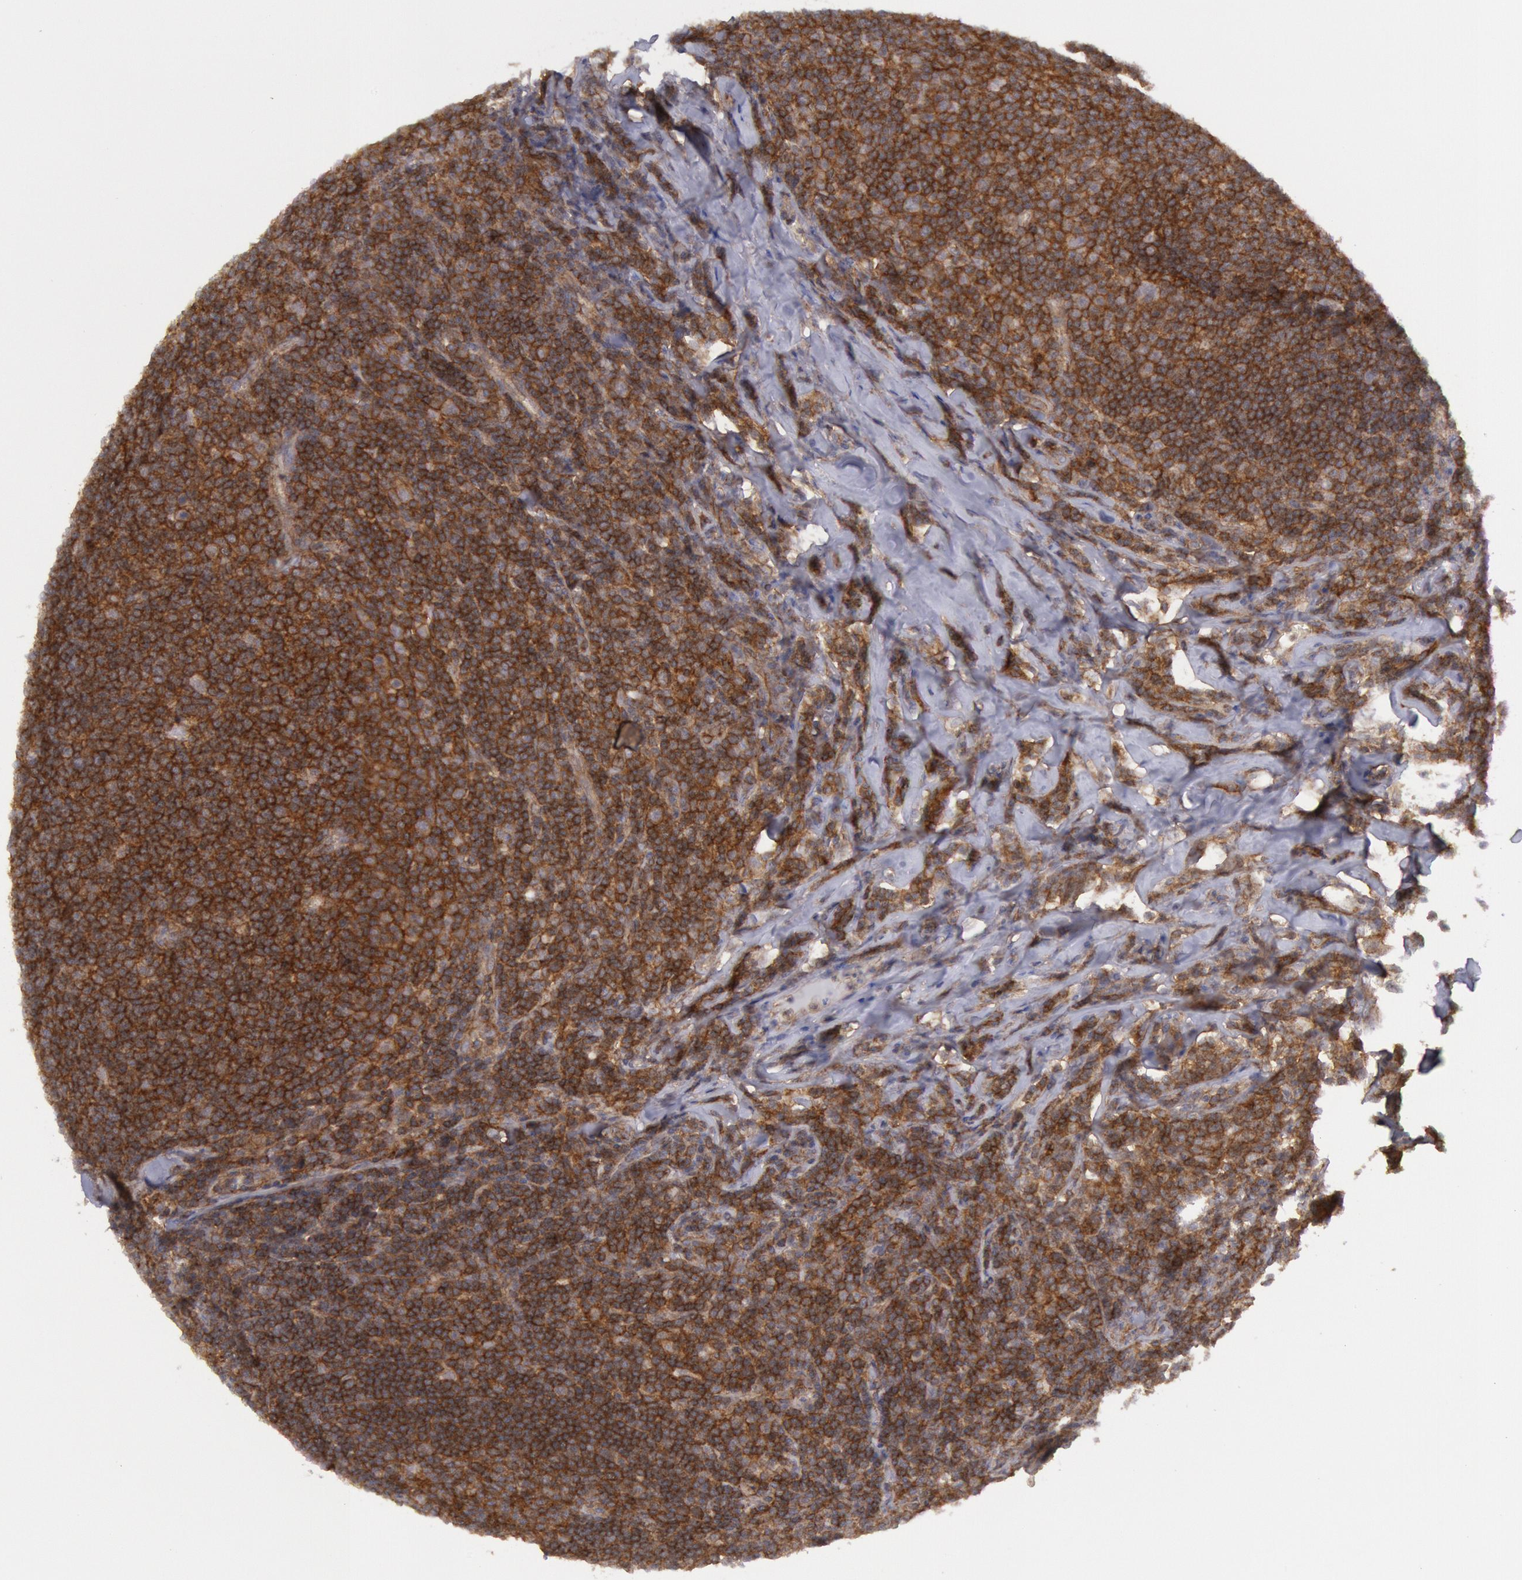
{"staining": {"intensity": "strong", "quantity": ">75%", "location": "cytoplasmic/membranous"}, "tissue": "lymphoma", "cell_type": "Tumor cells", "image_type": "cancer", "snomed": [{"axis": "morphology", "description": "Malignant lymphoma, non-Hodgkin's type, Low grade"}, {"axis": "topography", "description": "Lymph node"}], "caption": "The micrograph displays staining of lymphoma, revealing strong cytoplasmic/membranous protein positivity (brown color) within tumor cells.", "gene": "STX4", "patient": {"sex": "male", "age": 74}}